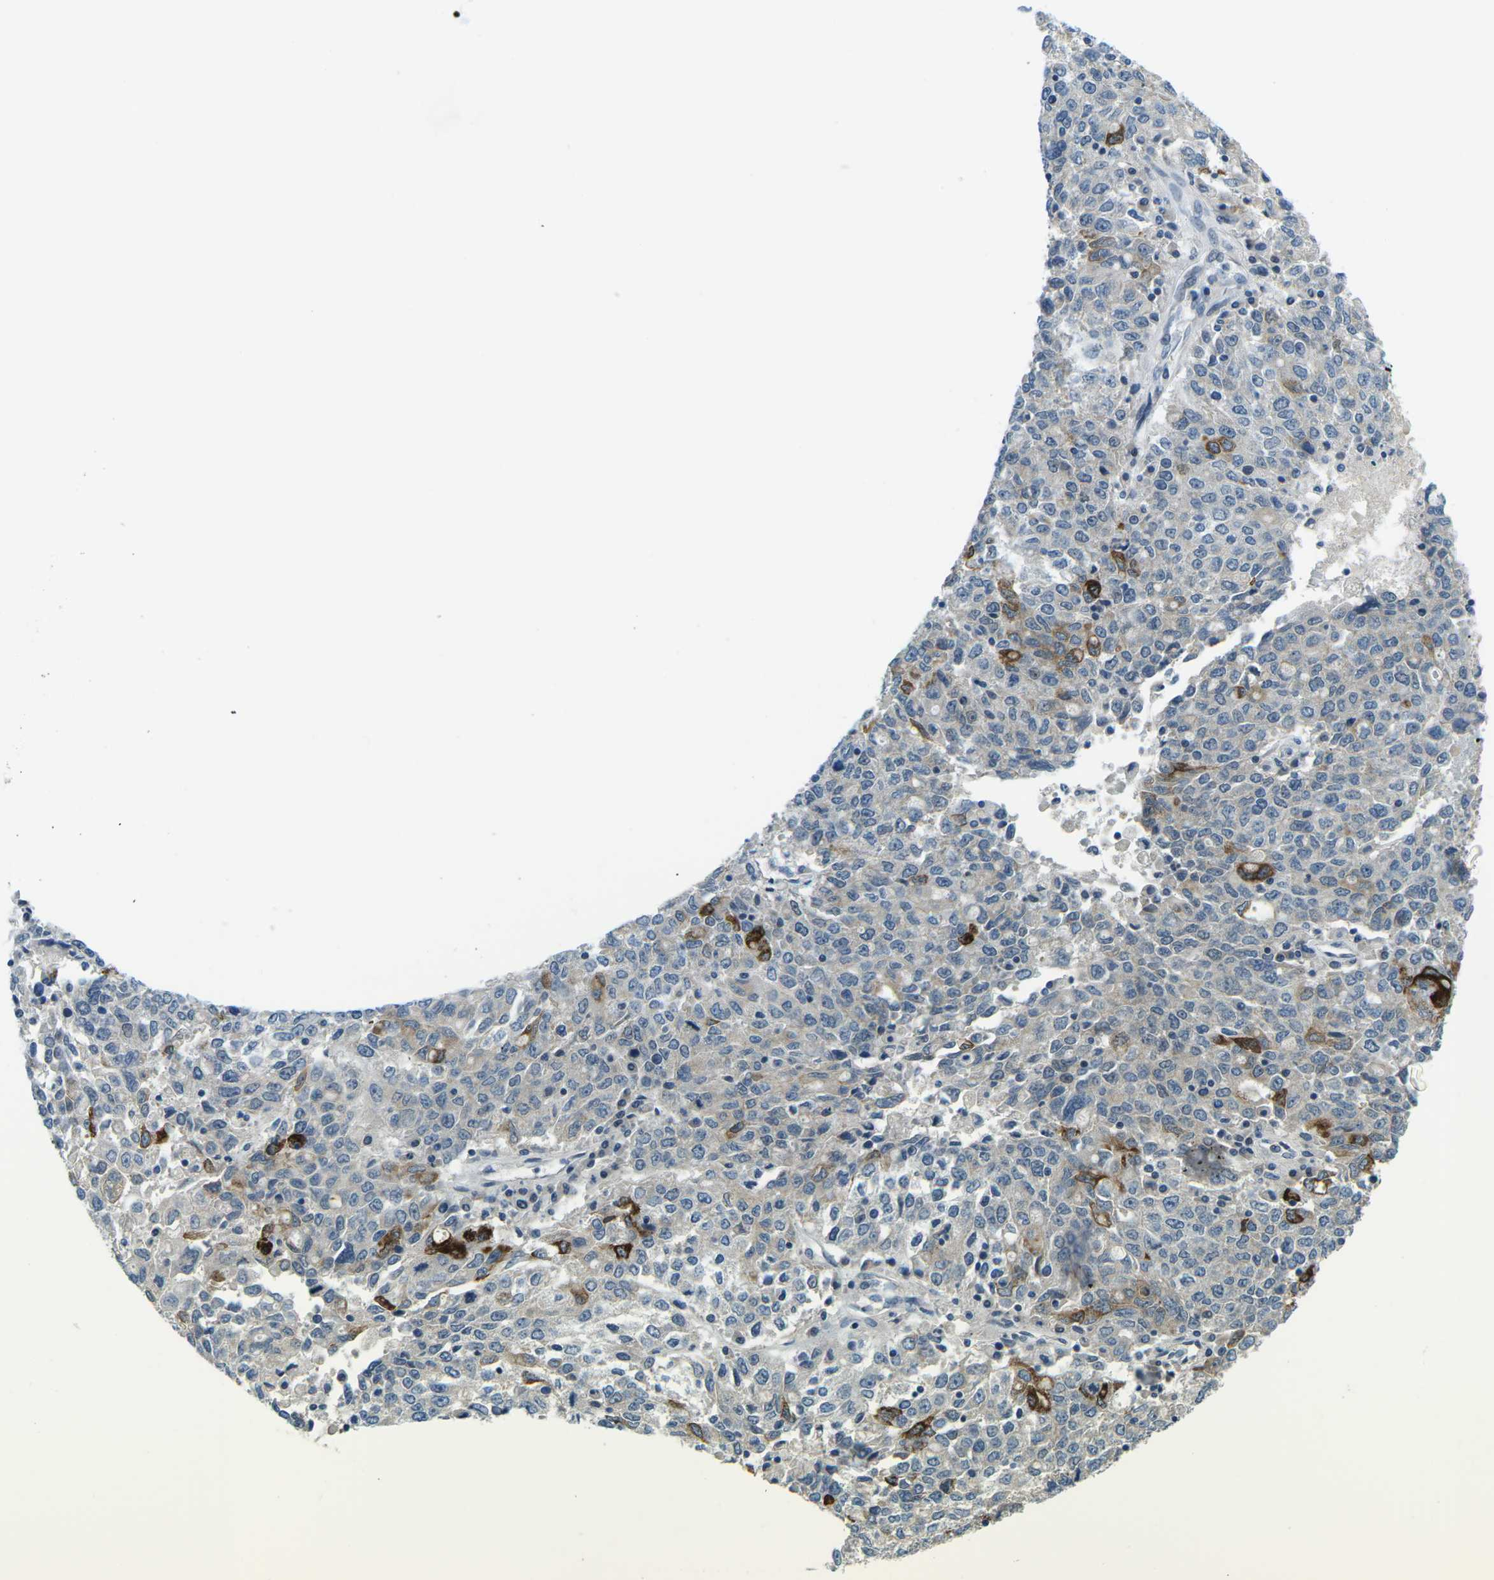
{"staining": {"intensity": "strong", "quantity": "<25%", "location": "cytoplasmic/membranous"}, "tissue": "ovarian cancer", "cell_type": "Tumor cells", "image_type": "cancer", "snomed": [{"axis": "morphology", "description": "Carcinoma, endometroid"}, {"axis": "topography", "description": "Ovary"}], "caption": "A medium amount of strong cytoplasmic/membranous staining is seen in approximately <25% of tumor cells in ovarian endometroid carcinoma tissue.", "gene": "CTNND1", "patient": {"sex": "female", "age": 62}}